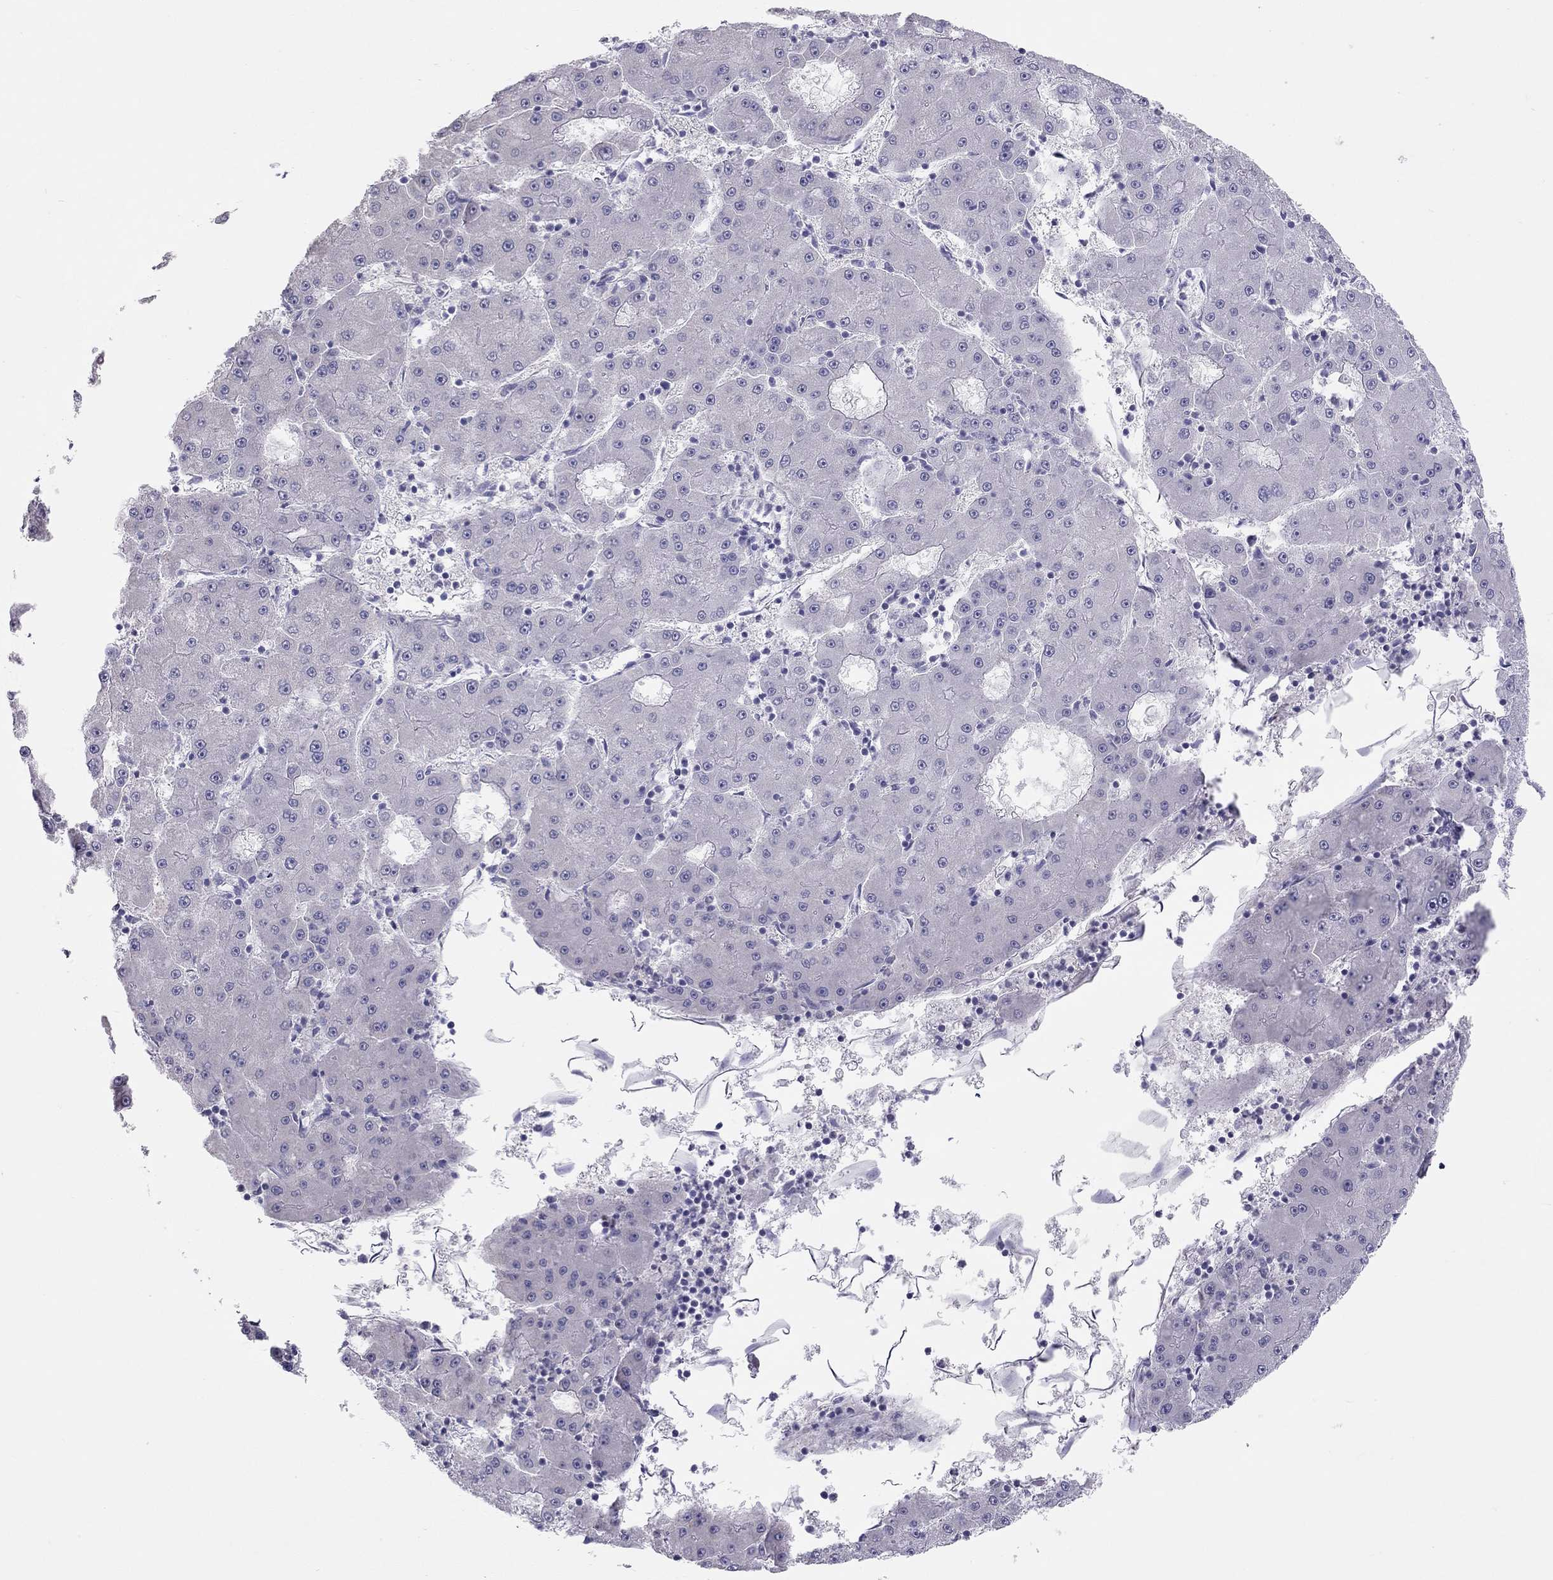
{"staining": {"intensity": "negative", "quantity": "none", "location": "none"}, "tissue": "liver cancer", "cell_type": "Tumor cells", "image_type": "cancer", "snomed": [{"axis": "morphology", "description": "Carcinoma, Hepatocellular, NOS"}, {"axis": "topography", "description": "Liver"}], "caption": "Hepatocellular carcinoma (liver) stained for a protein using IHC reveals no expression tumor cells.", "gene": "SPATA12", "patient": {"sex": "male", "age": 73}}